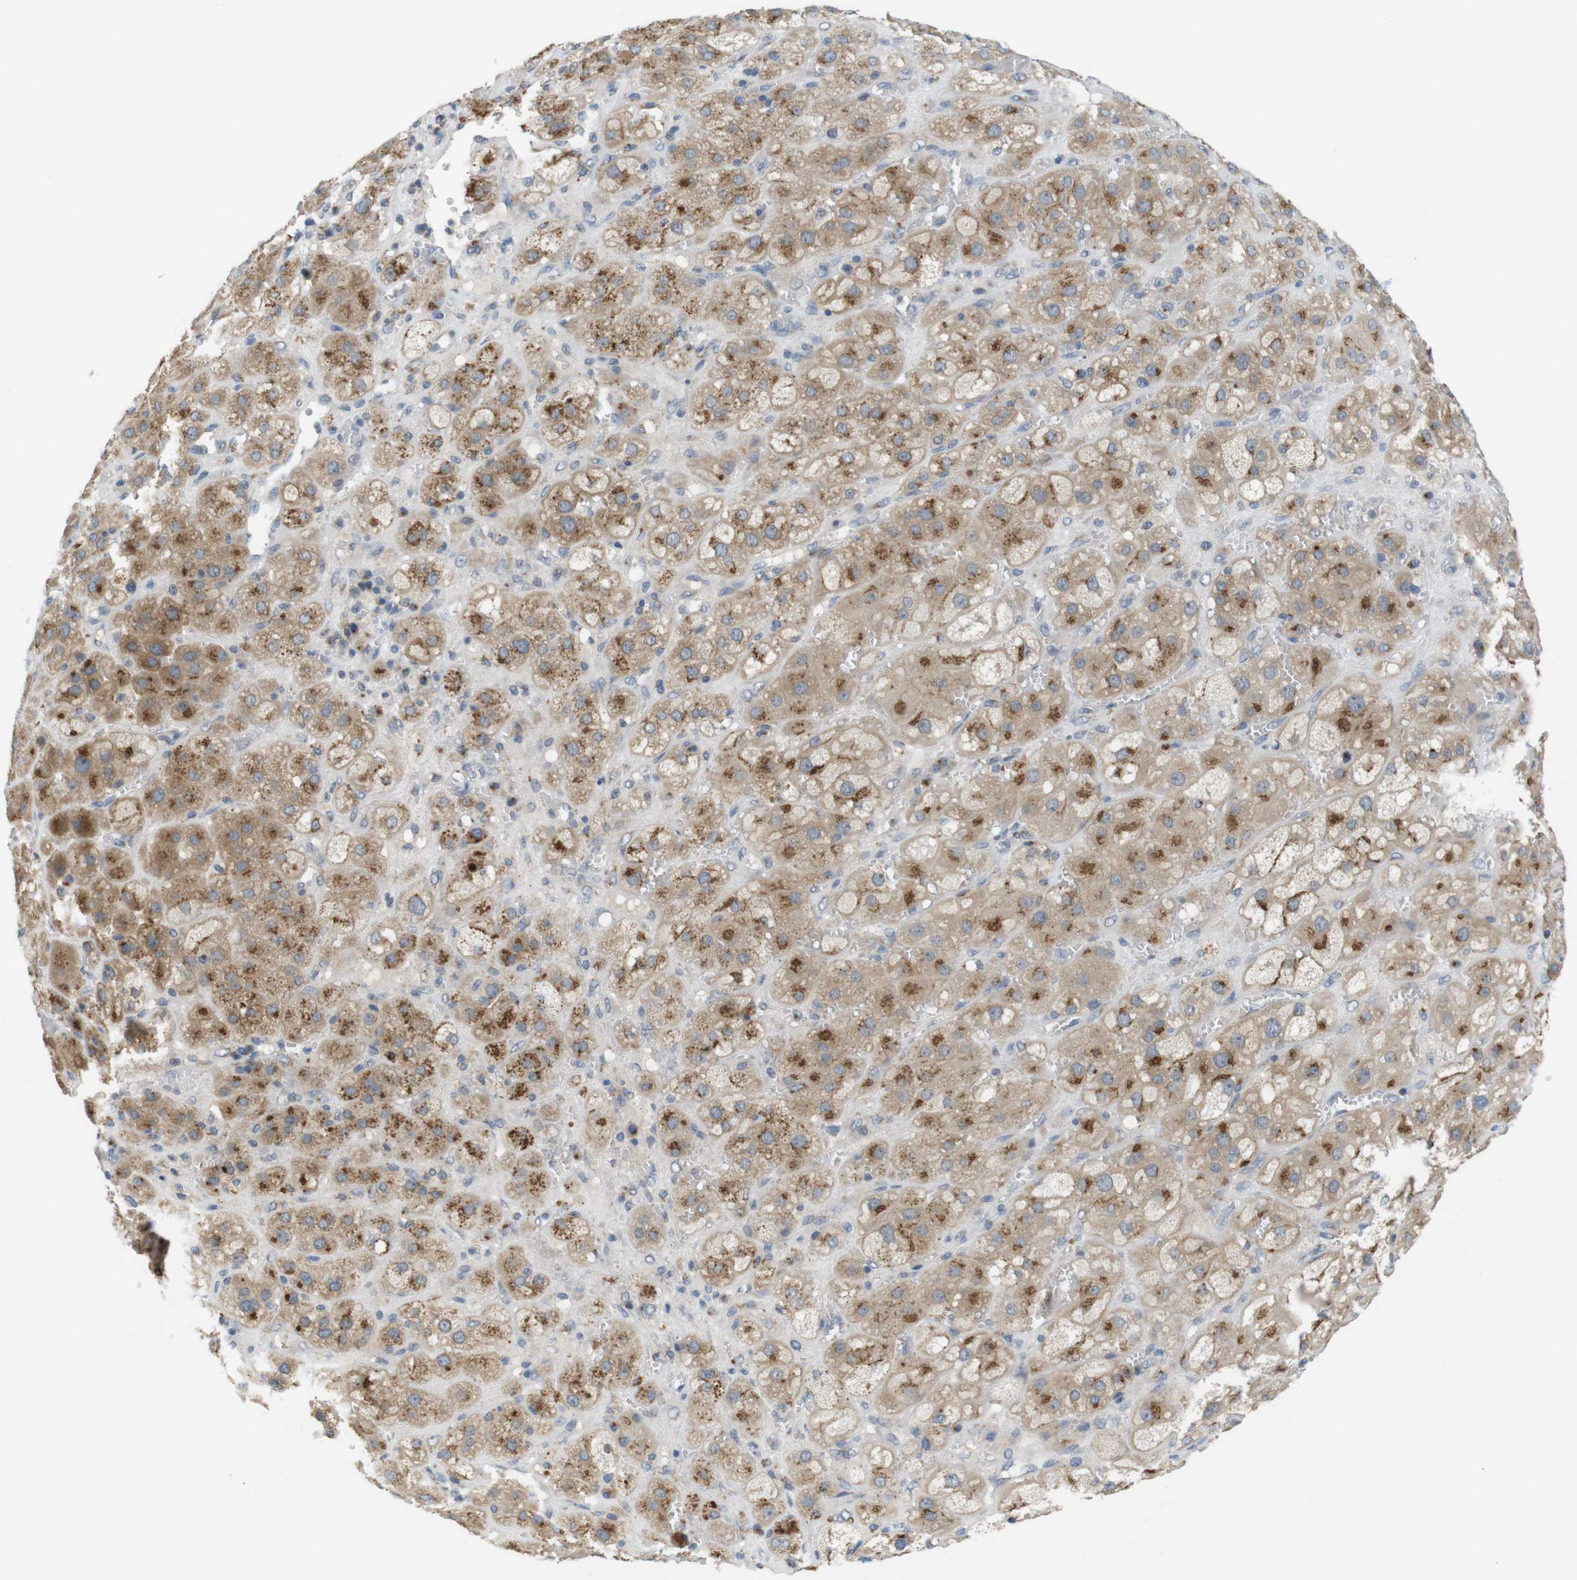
{"staining": {"intensity": "moderate", "quantity": ">75%", "location": "cytoplasmic/membranous"}, "tissue": "adrenal gland", "cell_type": "Glandular cells", "image_type": "normal", "snomed": [{"axis": "morphology", "description": "Normal tissue, NOS"}, {"axis": "topography", "description": "Adrenal gland"}], "caption": "Adrenal gland stained for a protein (brown) exhibits moderate cytoplasmic/membranous positive expression in approximately >75% of glandular cells.", "gene": "YIPF3", "patient": {"sex": "female", "age": 47}}